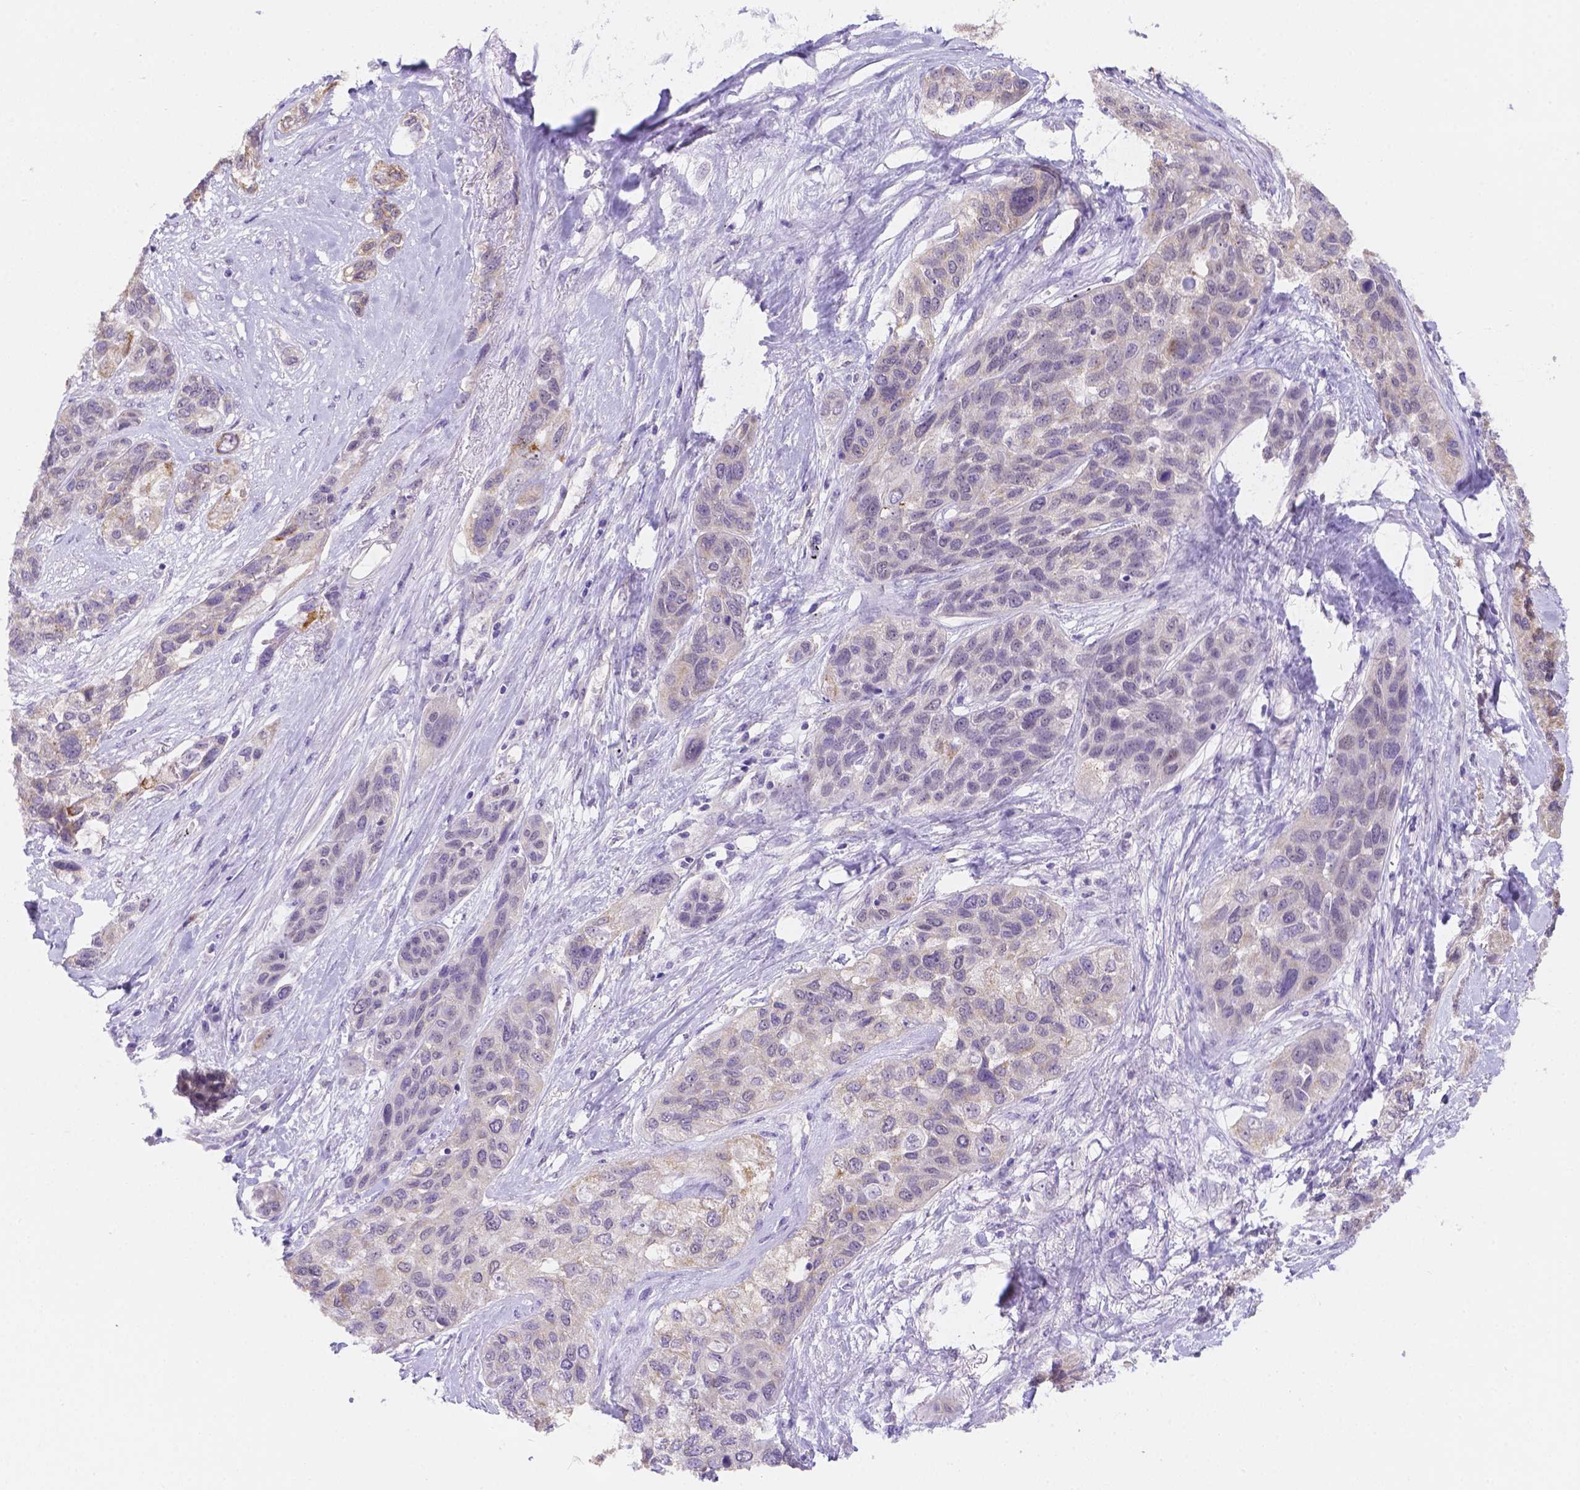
{"staining": {"intensity": "negative", "quantity": "none", "location": "none"}, "tissue": "lung cancer", "cell_type": "Tumor cells", "image_type": "cancer", "snomed": [{"axis": "morphology", "description": "Squamous cell carcinoma, NOS"}, {"axis": "topography", "description": "Lung"}], "caption": "This is an immunohistochemistry micrograph of human lung cancer (squamous cell carcinoma). There is no expression in tumor cells.", "gene": "NXPE2", "patient": {"sex": "female", "age": 70}}